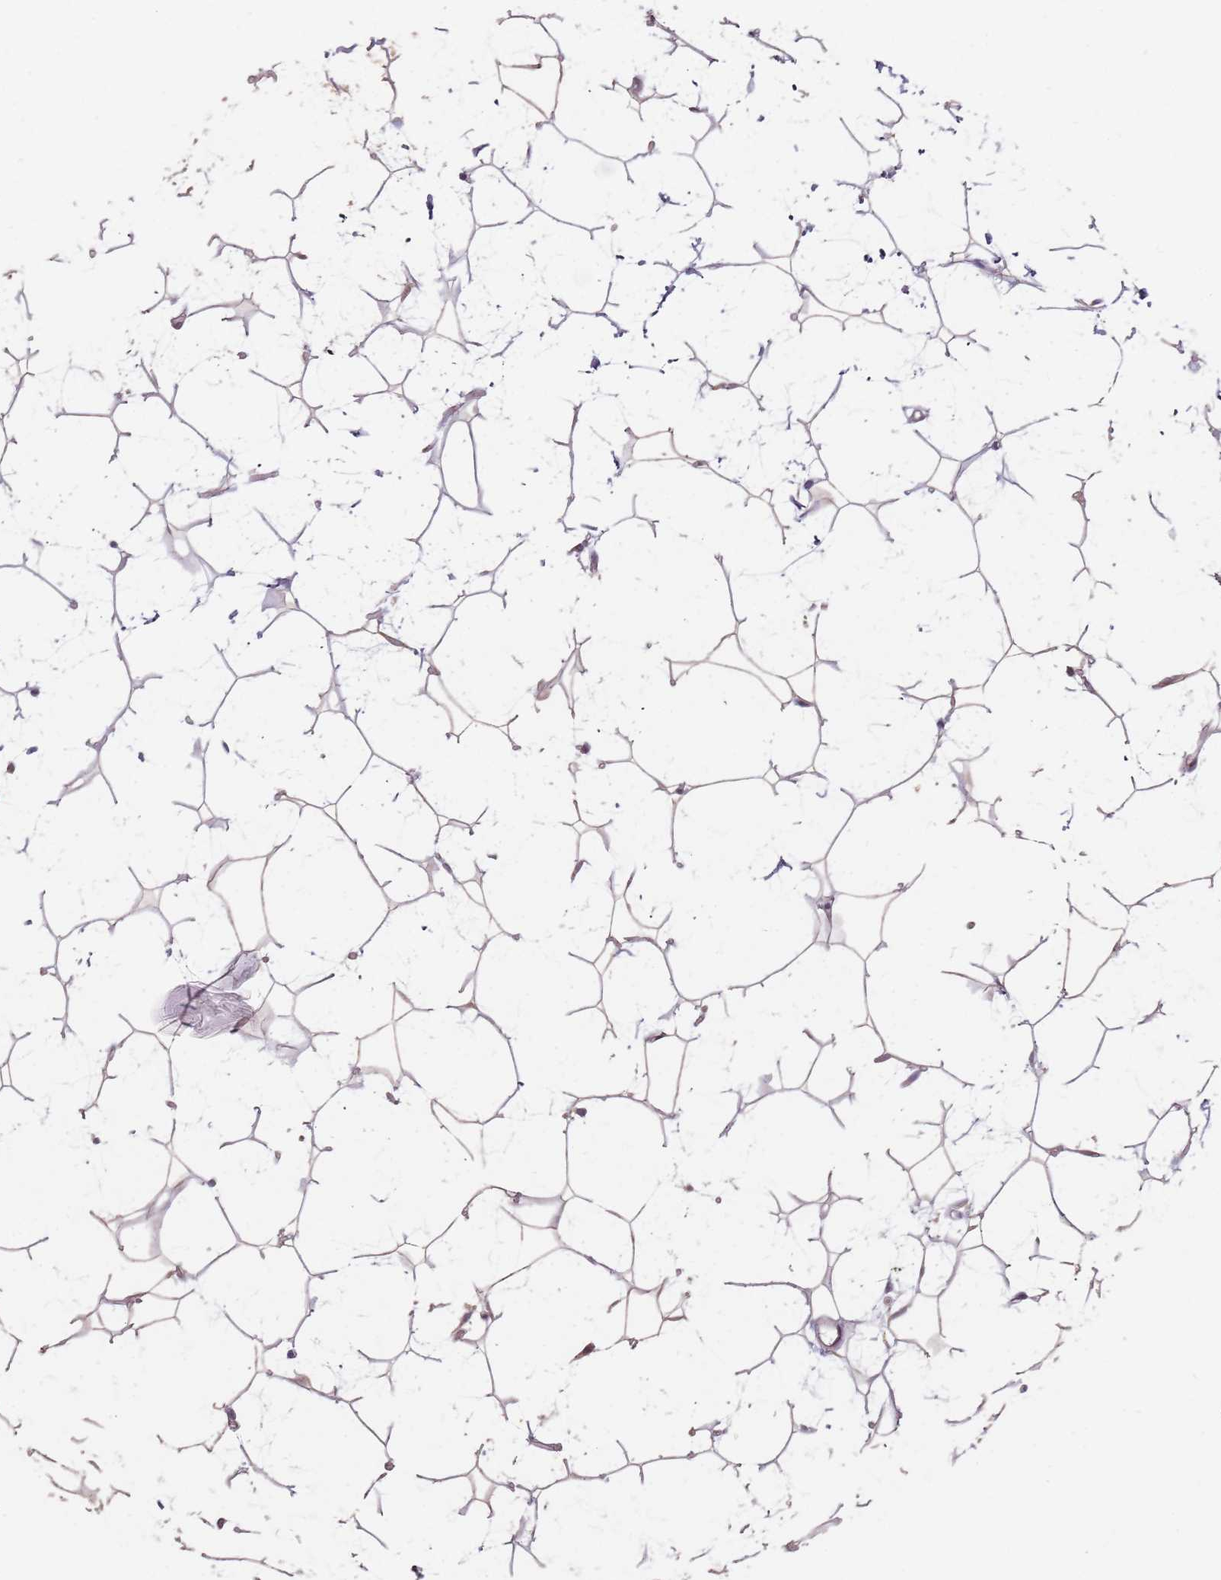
{"staining": {"intensity": "weak", "quantity": ">75%", "location": "cytoplasmic/membranous"}, "tissue": "adipose tissue", "cell_type": "Adipocytes", "image_type": "normal", "snomed": [{"axis": "morphology", "description": "Normal tissue, NOS"}, {"axis": "topography", "description": "Breast"}], "caption": "This photomicrograph exhibits immunohistochemistry staining of unremarkable human adipose tissue, with low weak cytoplasmic/membranous positivity in about >75% of adipocytes.", "gene": "VPS52", "patient": {"sex": "female", "age": 26}}